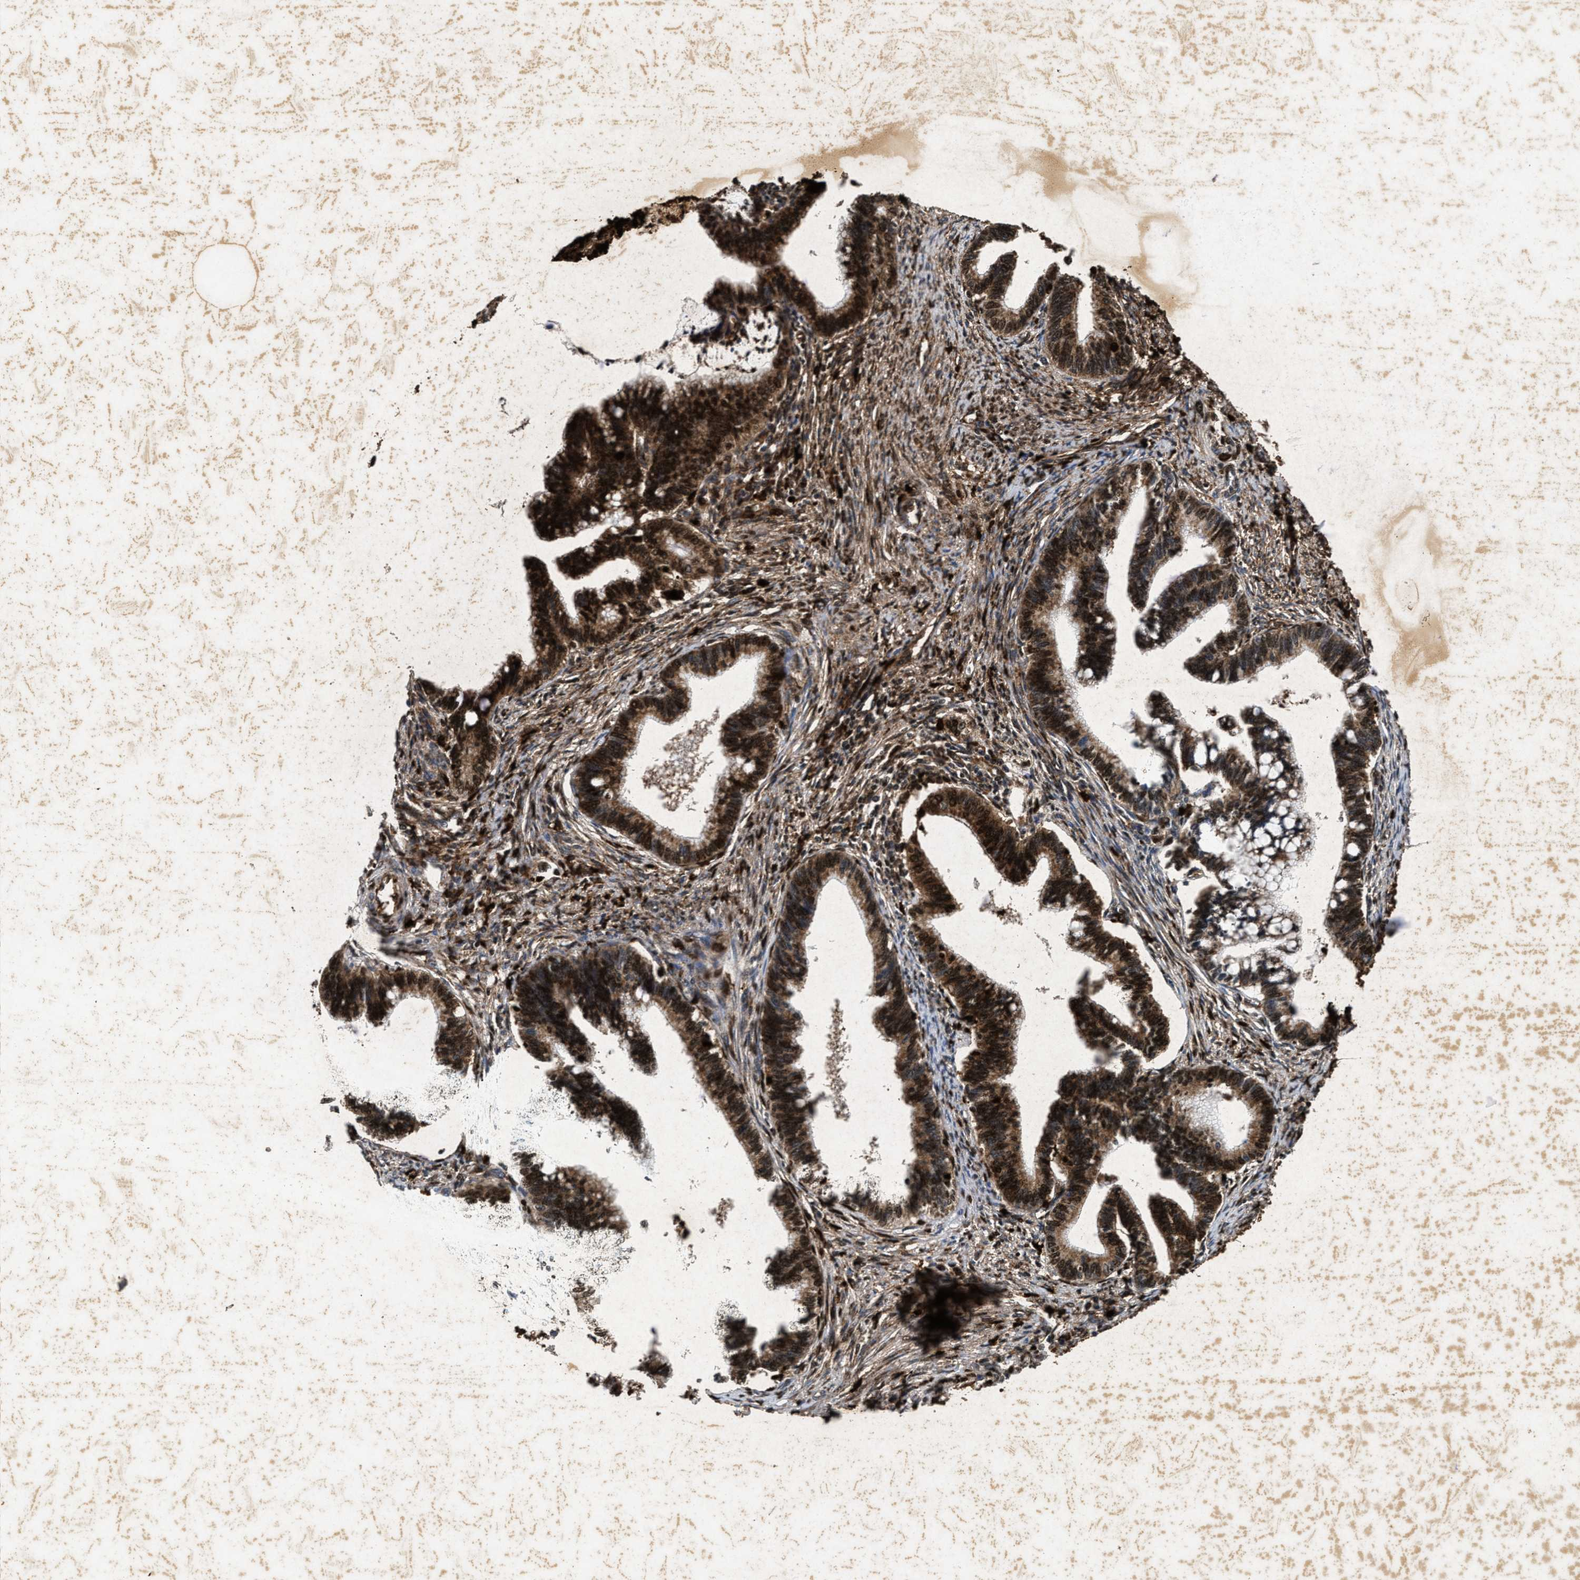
{"staining": {"intensity": "strong", "quantity": ">75%", "location": "cytoplasmic/membranous,nuclear"}, "tissue": "cervical cancer", "cell_type": "Tumor cells", "image_type": "cancer", "snomed": [{"axis": "morphology", "description": "Adenocarcinoma, NOS"}, {"axis": "topography", "description": "Cervix"}], "caption": "Immunohistochemistry micrograph of neoplastic tissue: cervical cancer (adenocarcinoma) stained using immunohistochemistry displays high levels of strong protein expression localized specifically in the cytoplasmic/membranous and nuclear of tumor cells, appearing as a cytoplasmic/membranous and nuclear brown color.", "gene": "ACOX1", "patient": {"sex": "female", "age": 36}}